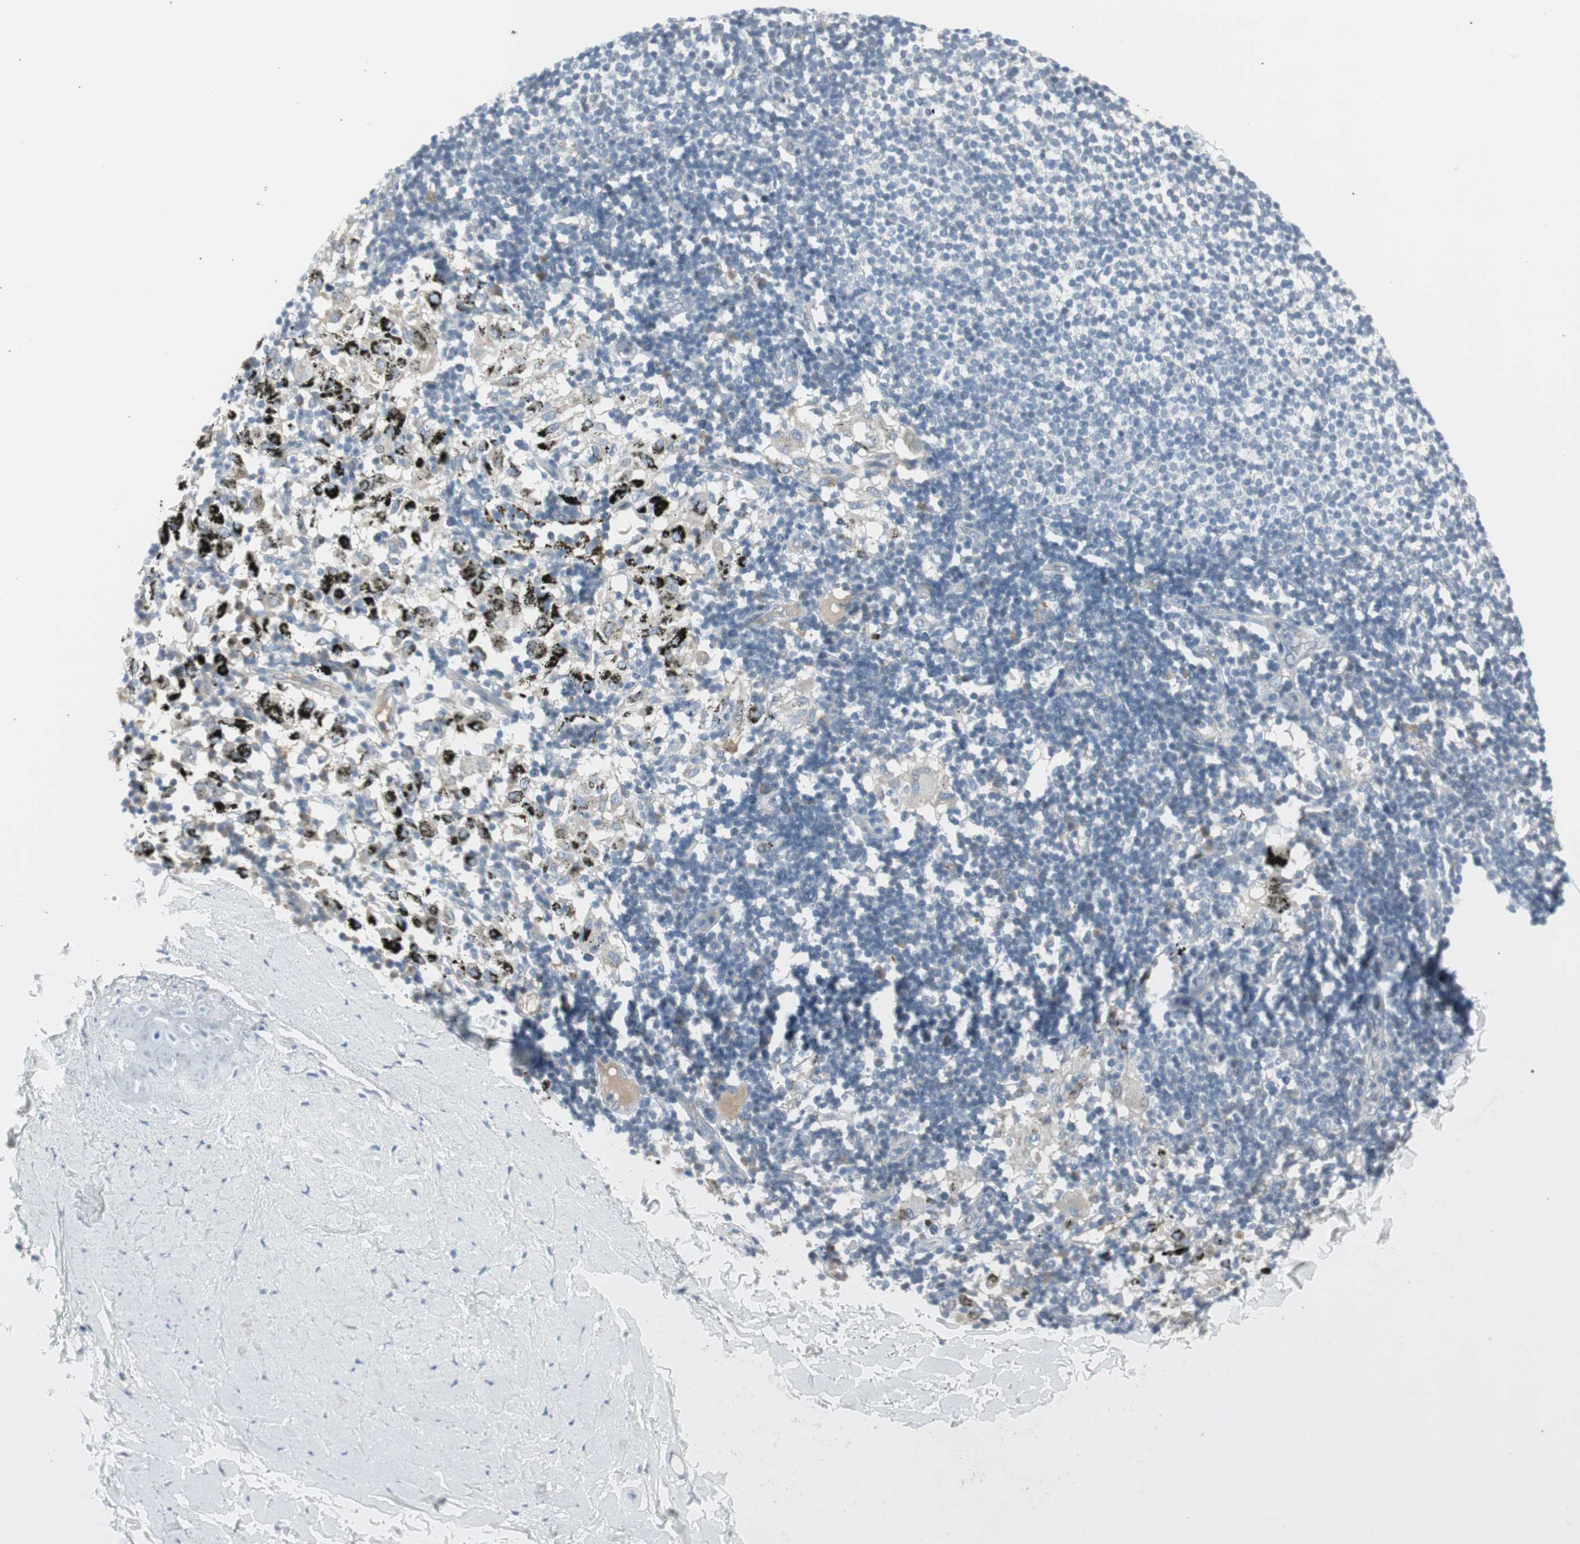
{"staining": {"intensity": "negative", "quantity": "none", "location": "none"}, "tissue": "adipose tissue", "cell_type": "Adipocytes", "image_type": "normal", "snomed": [{"axis": "morphology", "description": "Normal tissue, NOS"}, {"axis": "topography", "description": "Cartilage tissue"}, {"axis": "topography", "description": "Bronchus"}], "caption": "DAB (3,3'-diaminobenzidine) immunohistochemical staining of unremarkable human adipose tissue exhibits no significant expression in adipocytes. (Stains: DAB (3,3'-diaminobenzidine) immunohistochemistry with hematoxylin counter stain, Microscopy: brightfield microscopy at high magnification).", "gene": "AGR2", "patient": {"sex": "female", "age": 73}}